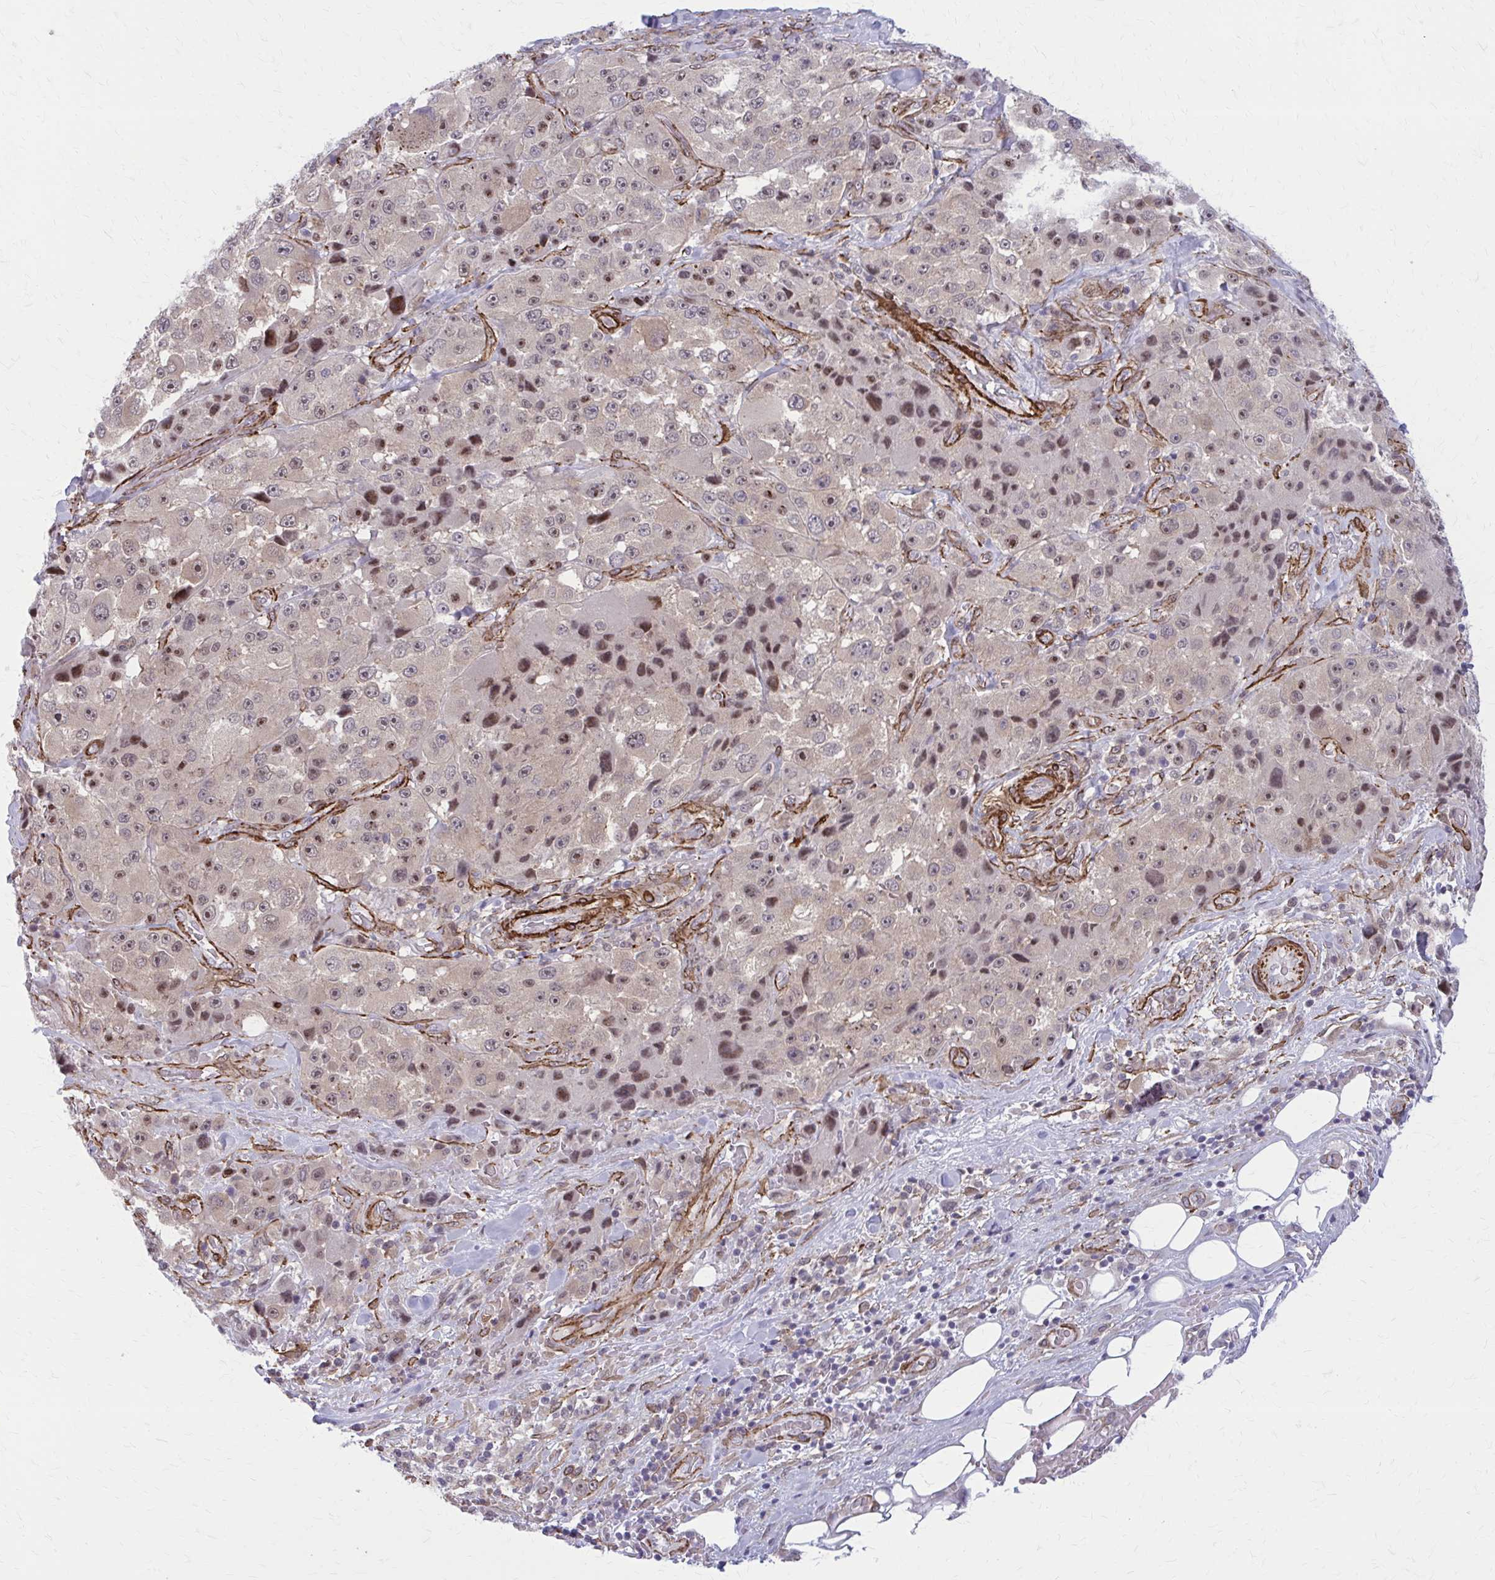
{"staining": {"intensity": "moderate", "quantity": "<25%", "location": "nuclear"}, "tissue": "melanoma", "cell_type": "Tumor cells", "image_type": "cancer", "snomed": [{"axis": "morphology", "description": "Malignant melanoma, Metastatic site"}, {"axis": "topography", "description": "Lymph node"}], "caption": "This image reveals malignant melanoma (metastatic site) stained with IHC to label a protein in brown. The nuclear of tumor cells show moderate positivity for the protein. Nuclei are counter-stained blue.", "gene": "NRBF2", "patient": {"sex": "male", "age": 62}}